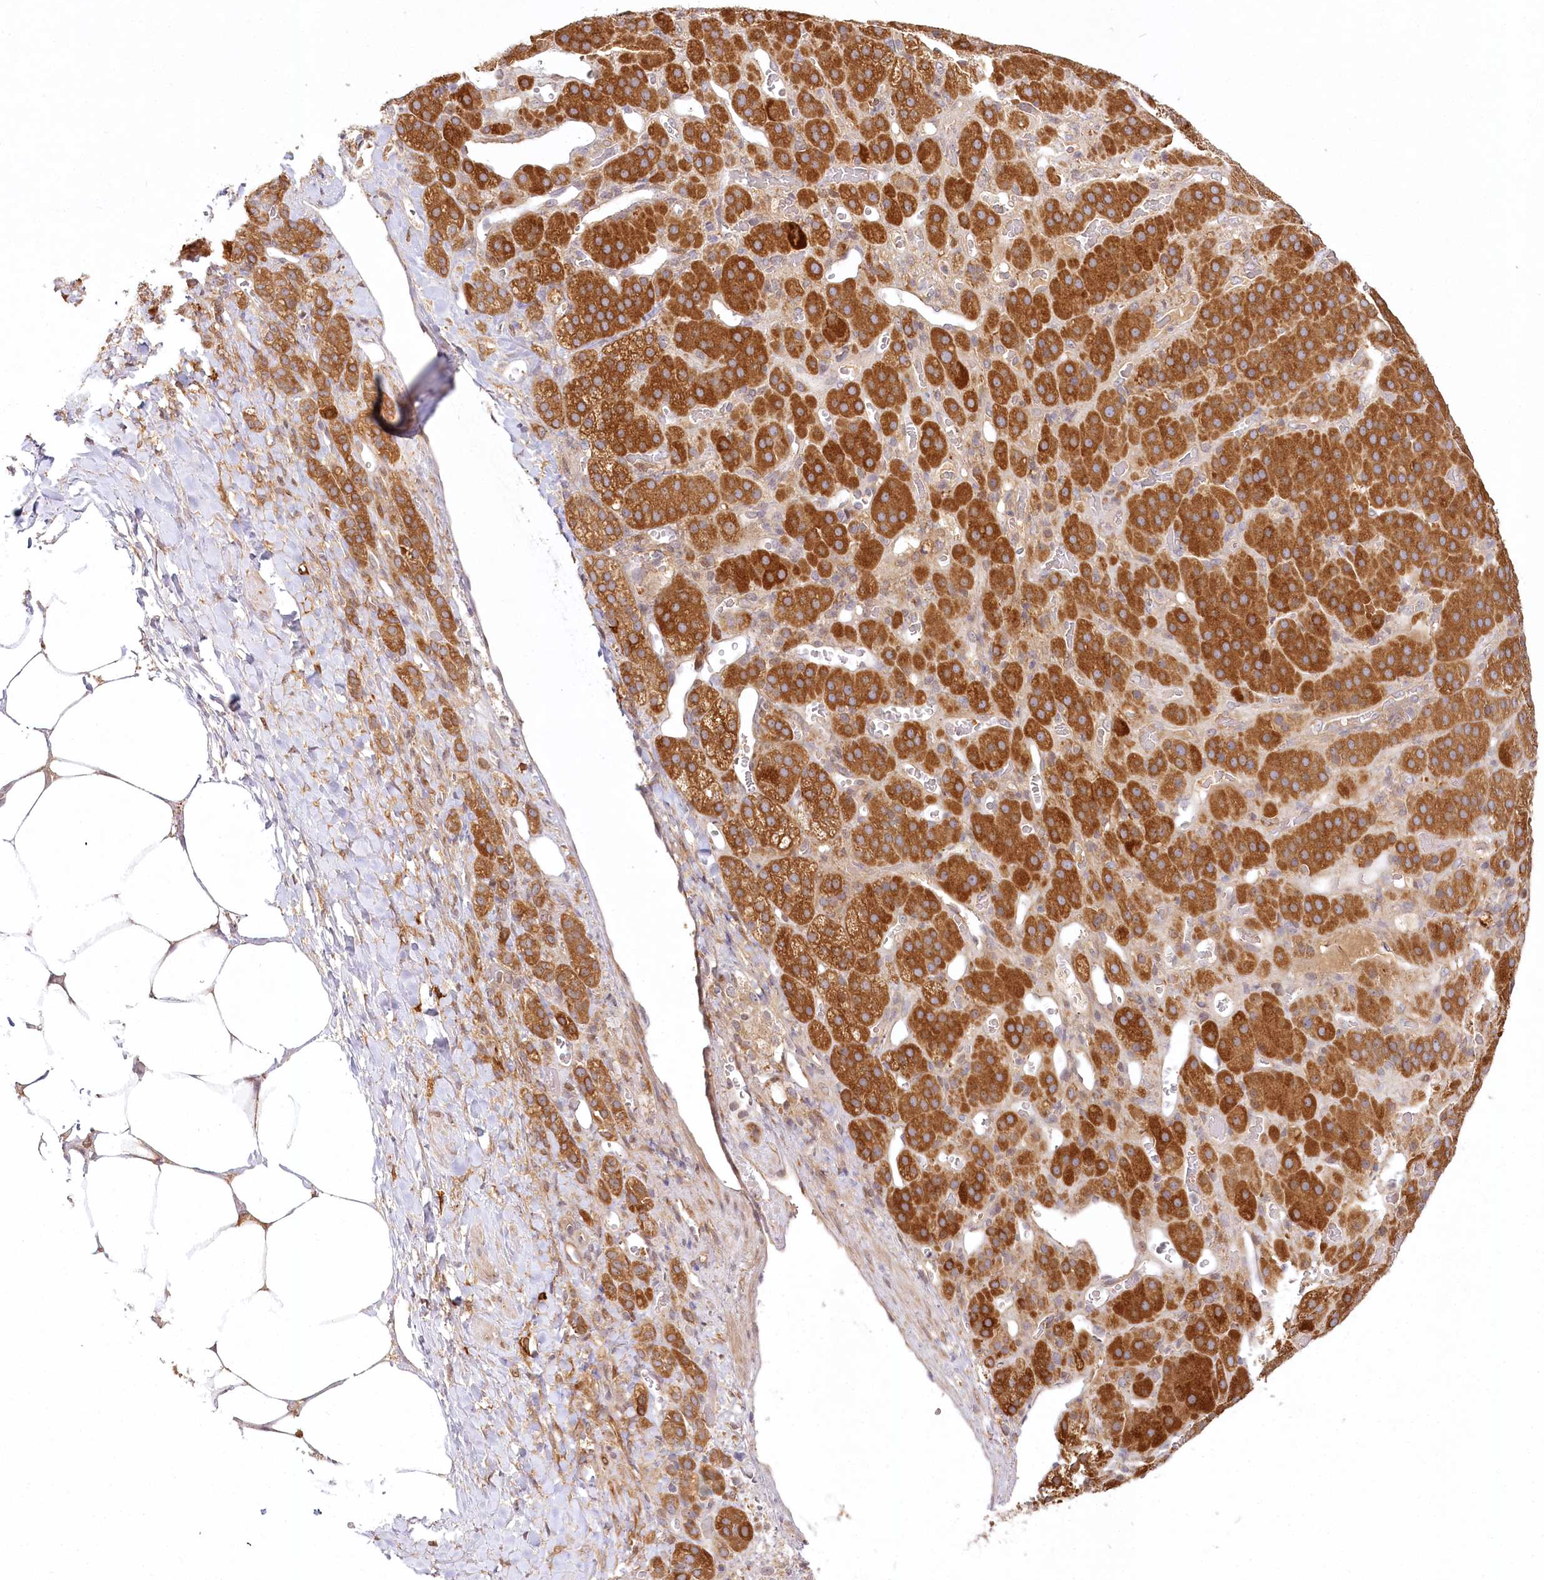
{"staining": {"intensity": "strong", "quantity": ">75%", "location": "cytoplasmic/membranous"}, "tissue": "adrenal gland", "cell_type": "Glandular cells", "image_type": "normal", "snomed": [{"axis": "morphology", "description": "Normal tissue, NOS"}, {"axis": "topography", "description": "Adrenal gland"}], "caption": "A micrograph showing strong cytoplasmic/membranous staining in approximately >75% of glandular cells in unremarkable adrenal gland, as visualized by brown immunohistochemical staining.", "gene": "INPP4B", "patient": {"sex": "male", "age": 57}}